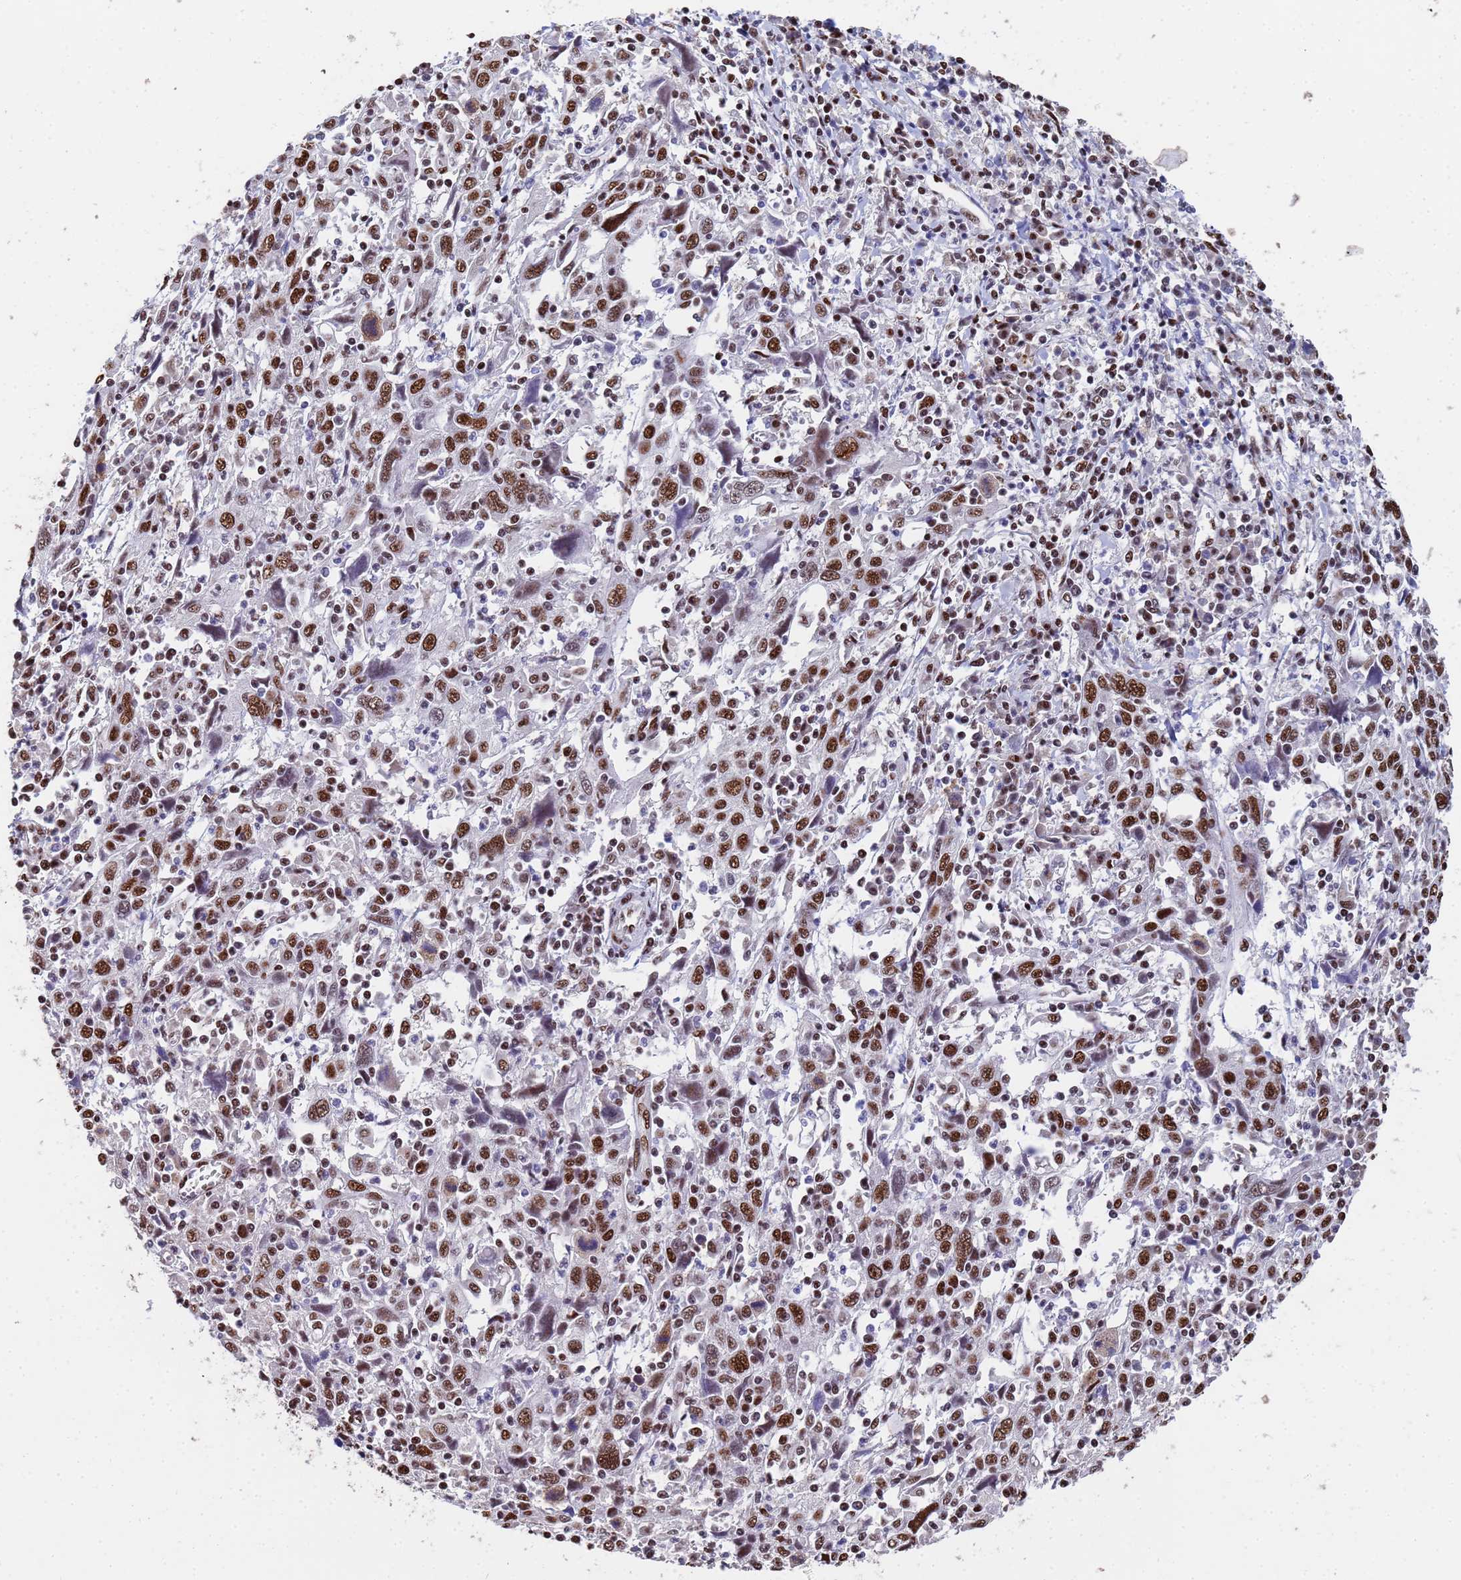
{"staining": {"intensity": "strong", "quantity": "25%-75%", "location": "nuclear"}, "tissue": "cervical cancer", "cell_type": "Tumor cells", "image_type": "cancer", "snomed": [{"axis": "morphology", "description": "Squamous cell carcinoma, NOS"}, {"axis": "topography", "description": "Cervix"}], "caption": "A high-resolution photomicrograph shows immunohistochemistry (IHC) staining of cervical squamous cell carcinoma, which reveals strong nuclear expression in approximately 25%-75% of tumor cells. (DAB IHC, brown staining for protein, blue staining for nuclei).", "gene": "SF3B2", "patient": {"sex": "female", "age": 46}}